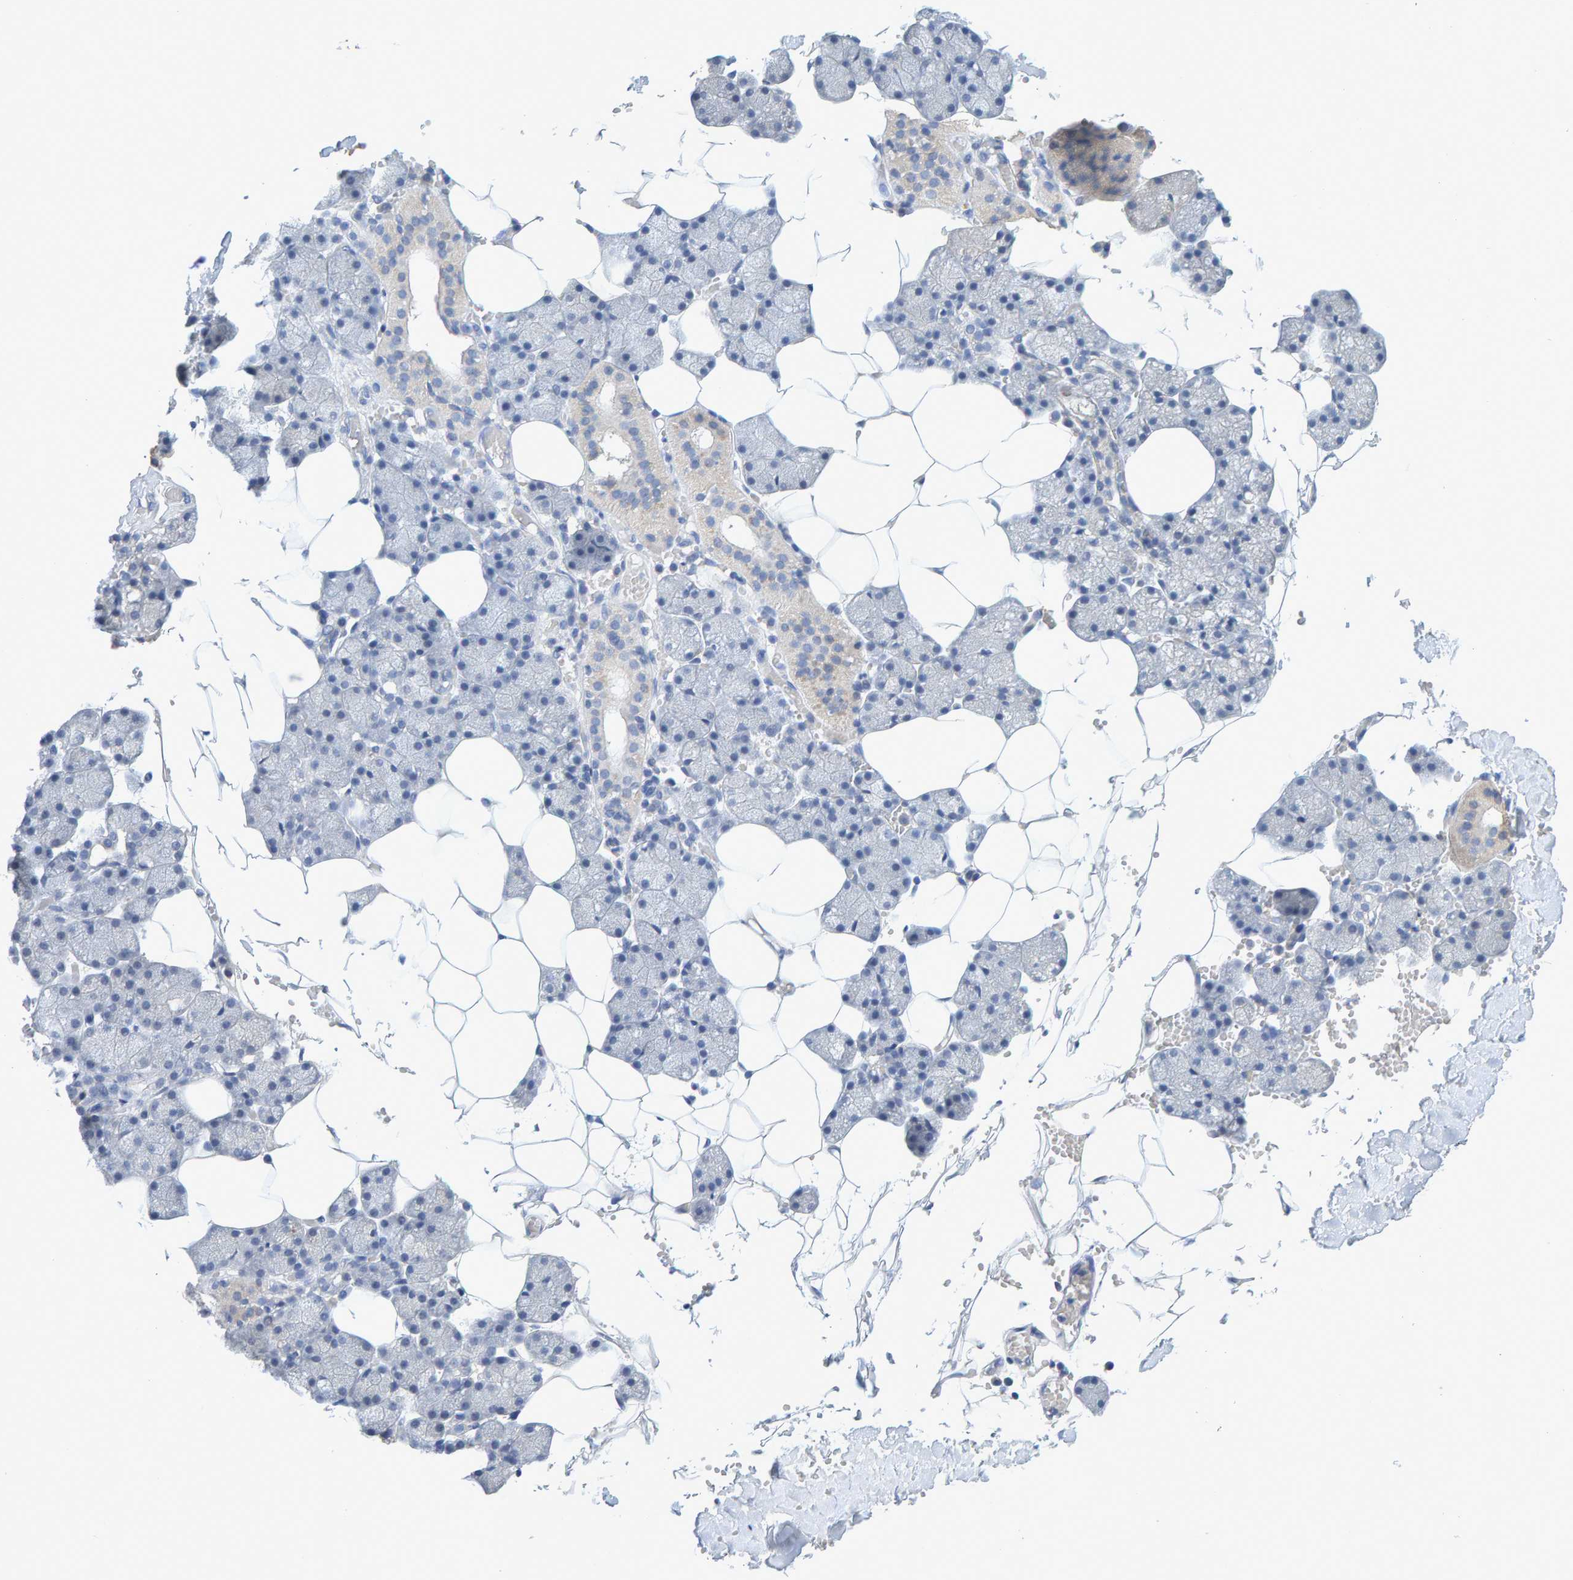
{"staining": {"intensity": "negative", "quantity": "none", "location": "none"}, "tissue": "salivary gland", "cell_type": "Glandular cells", "image_type": "normal", "snomed": [{"axis": "morphology", "description": "Normal tissue, NOS"}, {"axis": "topography", "description": "Salivary gland"}], "caption": "A micrograph of human salivary gland is negative for staining in glandular cells. (DAB (3,3'-diaminobenzidine) immunohistochemistry (IHC), high magnification).", "gene": "CTH", "patient": {"sex": "male", "age": 62}}